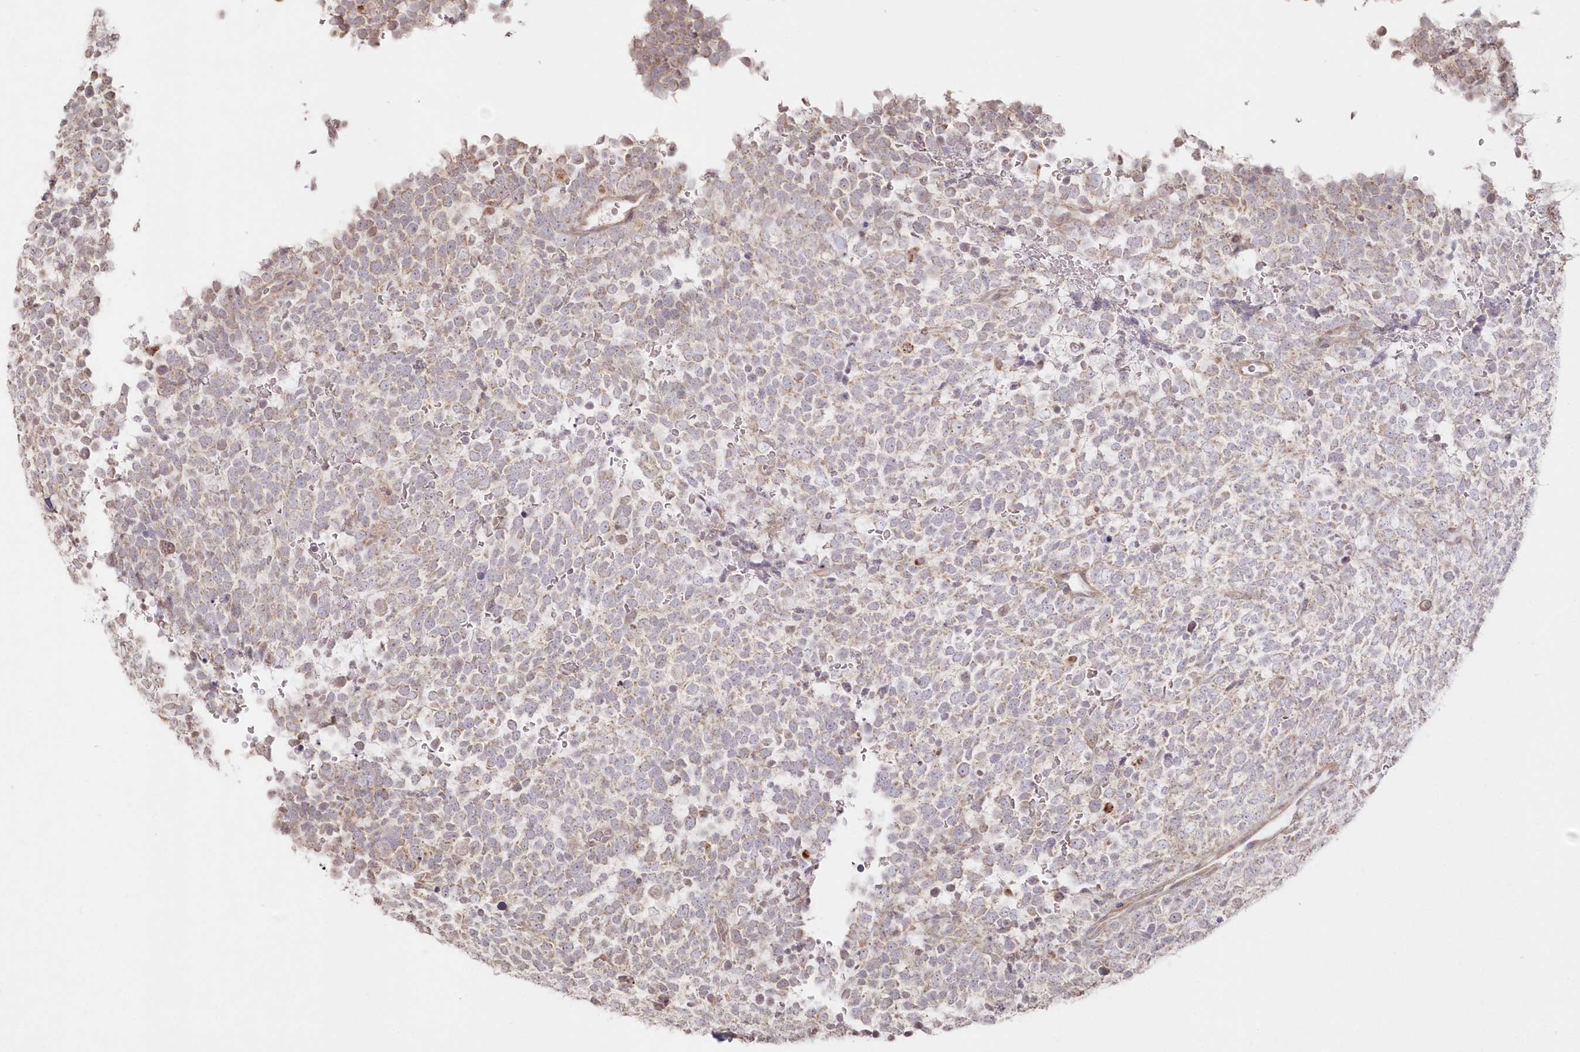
{"staining": {"intensity": "weak", "quantity": "<25%", "location": "cytoplasmic/membranous"}, "tissue": "urothelial cancer", "cell_type": "Tumor cells", "image_type": "cancer", "snomed": [{"axis": "morphology", "description": "Urothelial carcinoma, High grade"}, {"axis": "topography", "description": "Urinary bladder"}], "caption": "Immunohistochemical staining of urothelial cancer exhibits no significant expression in tumor cells. (Brightfield microscopy of DAB immunohistochemistry at high magnification).", "gene": "ARSB", "patient": {"sex": "female", "age": 82}}